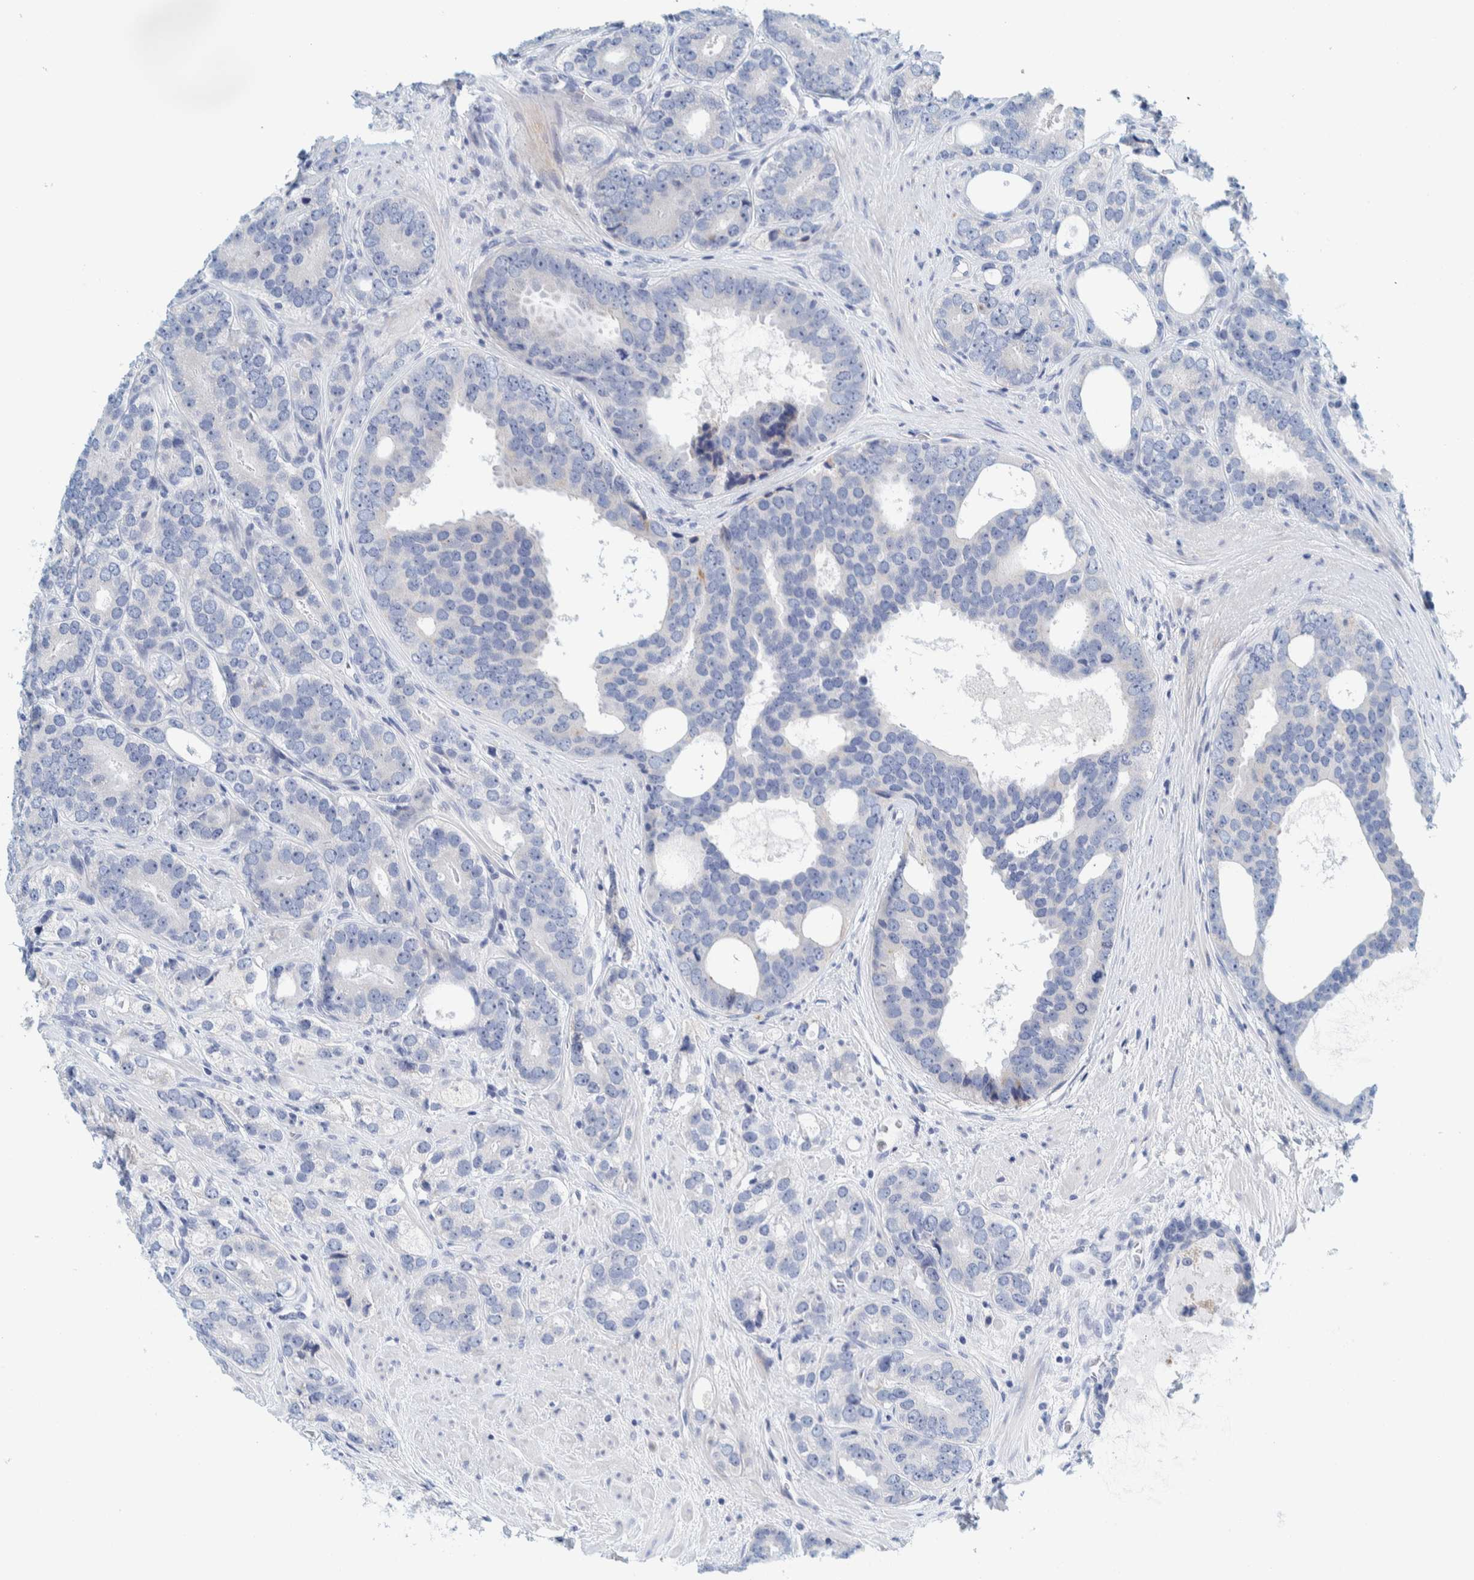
{"staining": {"intensity": "negative", "quantity": "none", "location": "none"}, "tissue": "prostate cancer", "cell_type": "Tumor cells", "image_type": "cancer", "snomed": [{"axis": "morphology", "description": "Adenocarcinoma, High grade"}, {"axis": "topography", "description": "Prostate"}], "caption": "A micrograph of human prostate cancer is negative for staining in tumor cells.", "gene": "MOG", "patient": {"sex": "male", "age": 56}}